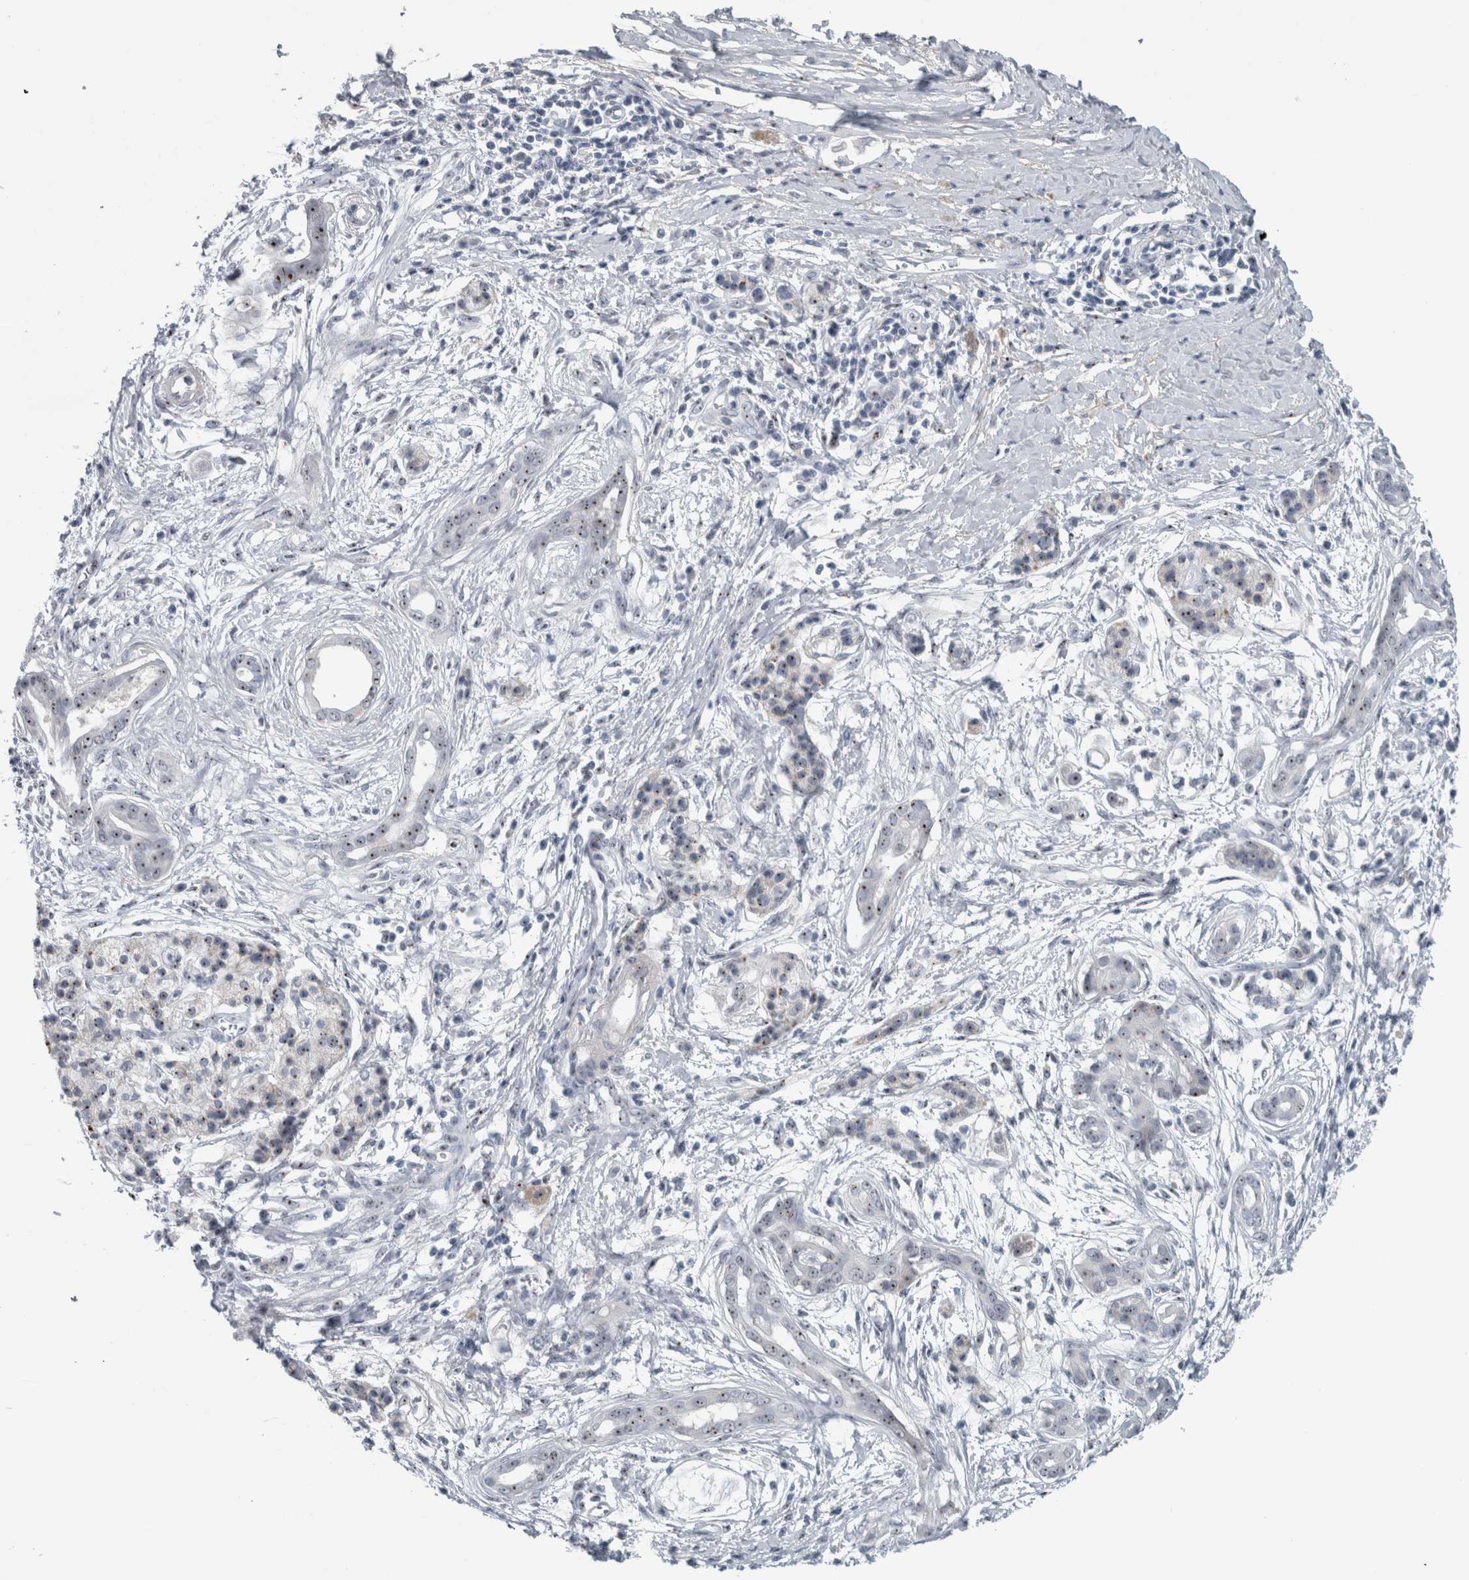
{"staining": {"intensity": "weak", "quantity": "25%-75%", "location": "nuclear"}, "tissue": "pancreatic cancer", "cell_type": "Tumor cells", "image_type": "cancer", "snomed": [{"axis": "morphology", "description": "Adenocarcinoma, NOS"}, {"axis": "topography", "description": "Pancreas"}], "caption": "Human adenocarcinoma (pancreatic) stained with a brown dye shows weak nuclear positive positivity in approximately 25%-75% of tumor cells.", "gene": "UTP6", "patient": {"sex": "male", "age": 59}}